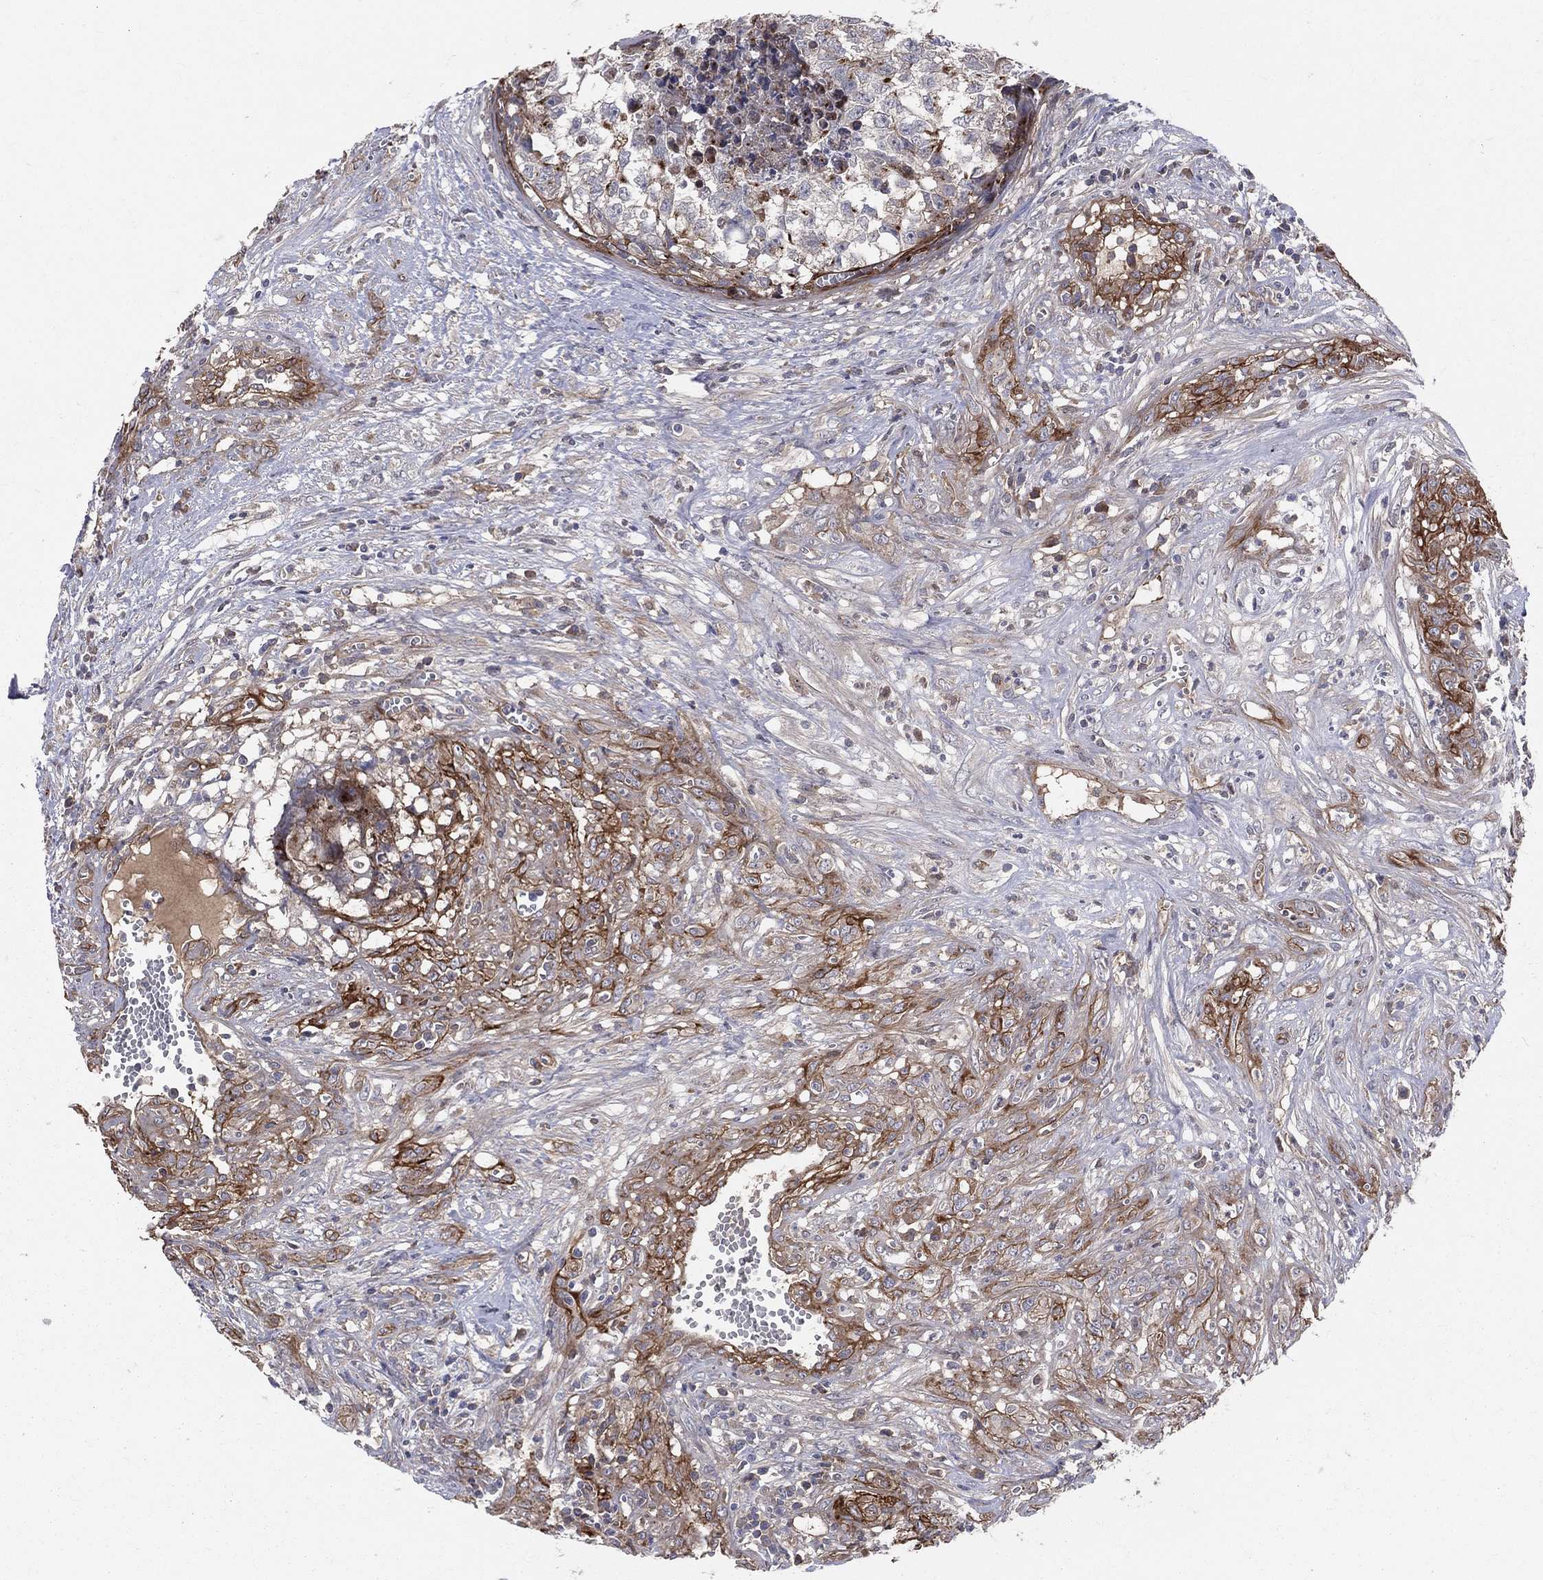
{"staining": {"intensity": "moderate", "quantity": "25%-75%", "location": "cytoplasmic/membranous"}, "tissue": "testis cancer", "cell_type": "Tumor cells", "image_type": "cancer", "snomed": [{"axis": "morphology", "description": "Seminoma, NOS"}, {"axis": "morphology", "description": "Carcinoma, Embryonal, NOS"}, {"axis": "topography", "description": "Testis"}], "caption": "A micrograph showing moderate cytoplasmic/membranous expression in approximately 25%-75% of tumor cells in testis seminoma, as visualized by brown immunohistochemical staining.", "gene": "ENTPD1", "patient": {"sex": "male", "age": 22}}